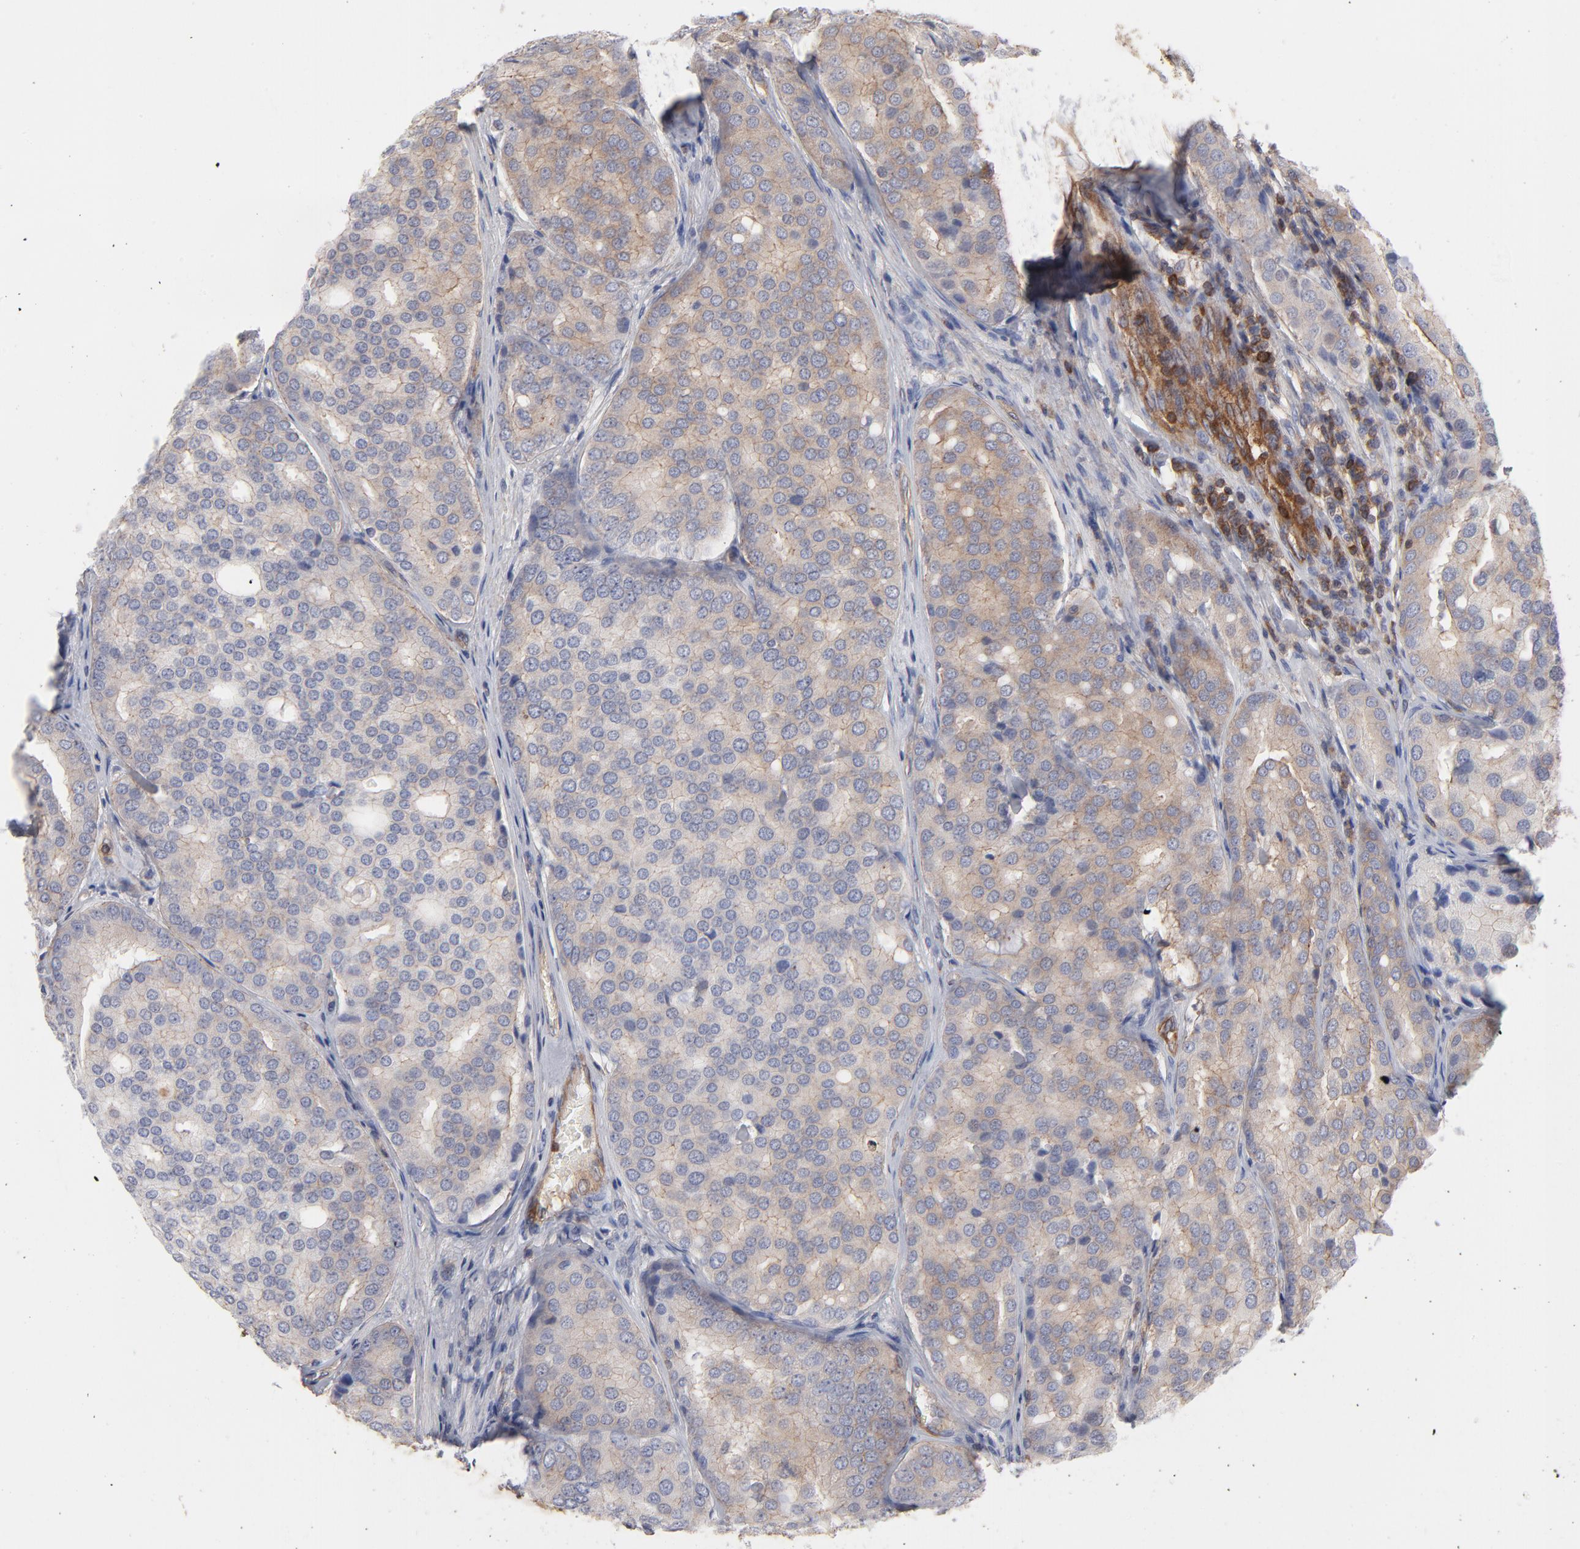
{"staining": {"intensity": "weak", "quantity": ">75%", "location": "cytoplasmic/membranous"}, "tissue": "prostate cancer", "cell_type": "Tumor cells", "image_type": "cancer", "snomed": [{"axis": "morphology", "description": "Adenocarcinoma, High grade"}, {"axis": "topography", "description": "Prostate"}], "caption": "The photomicrograph shows staining of prostate cancer (adenocarcinoma (high-grade)), revealing weak cytoplasmic/membranous protein expression (brown color) within tumor cells.", "gene": "PXN", "patient": {"sex": "male", "age": 64}}